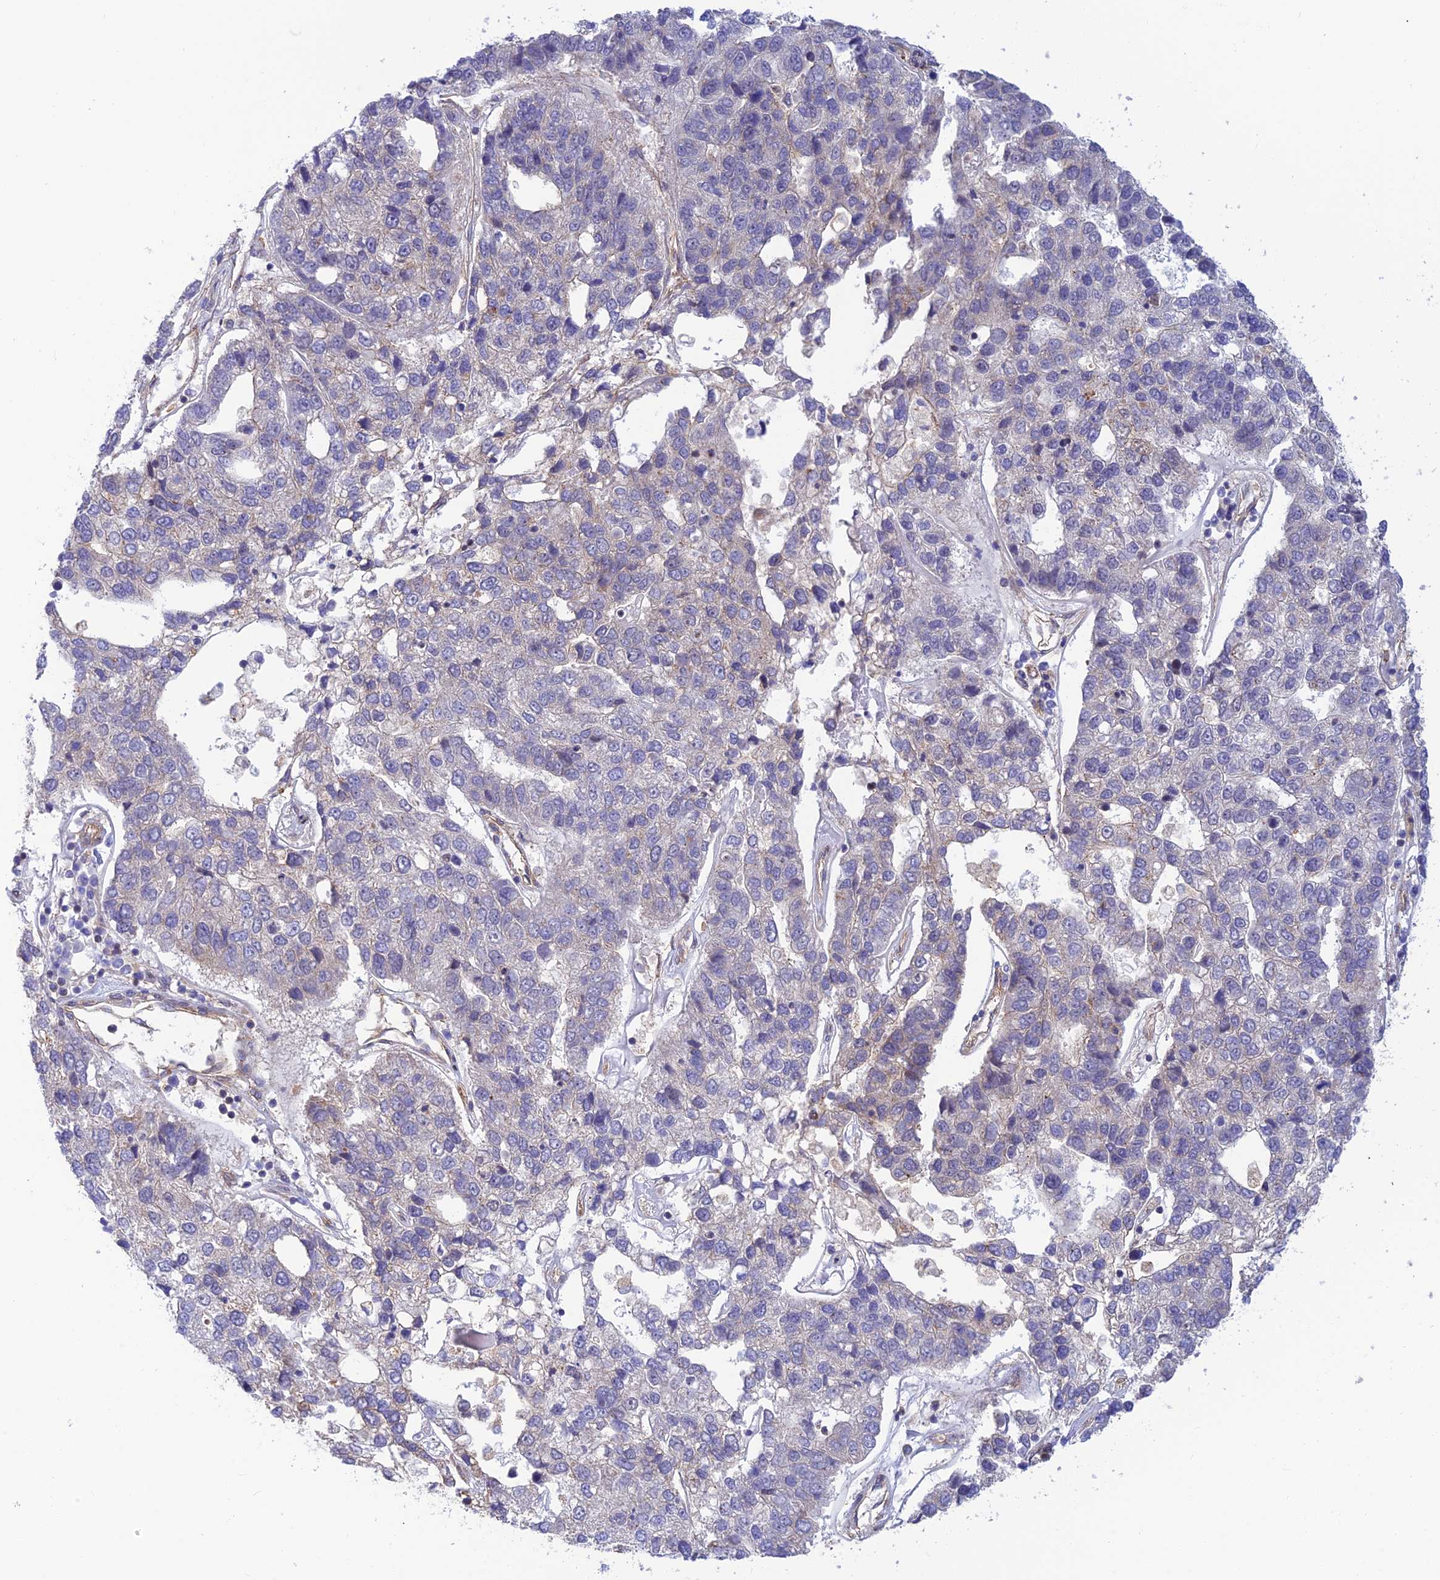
{"staining": {"intensity": "negative", "quantity": "none", "location": "none"}, "tissue": "pancreatic cancer", "cell_type": "Tumor cells", "image_type": "cancer", "snomed": [{"axis": "morphology", "description": "Adenocarcinoma, NOS"}, {"axis": "topography", "description": "Pancreas"}], "caption": "Pancreatic adenocarcinoma was stained to show a protein in brown. There is no significant expression in tumor cells. The staining was performed using DAB to visualize the protein expression in brown, while the nuclei were stained in blue with hematoxylin (Magnification: 20x).", "gene": "PPP1R12C", "patient": {"sex": "female", "age": 61}}